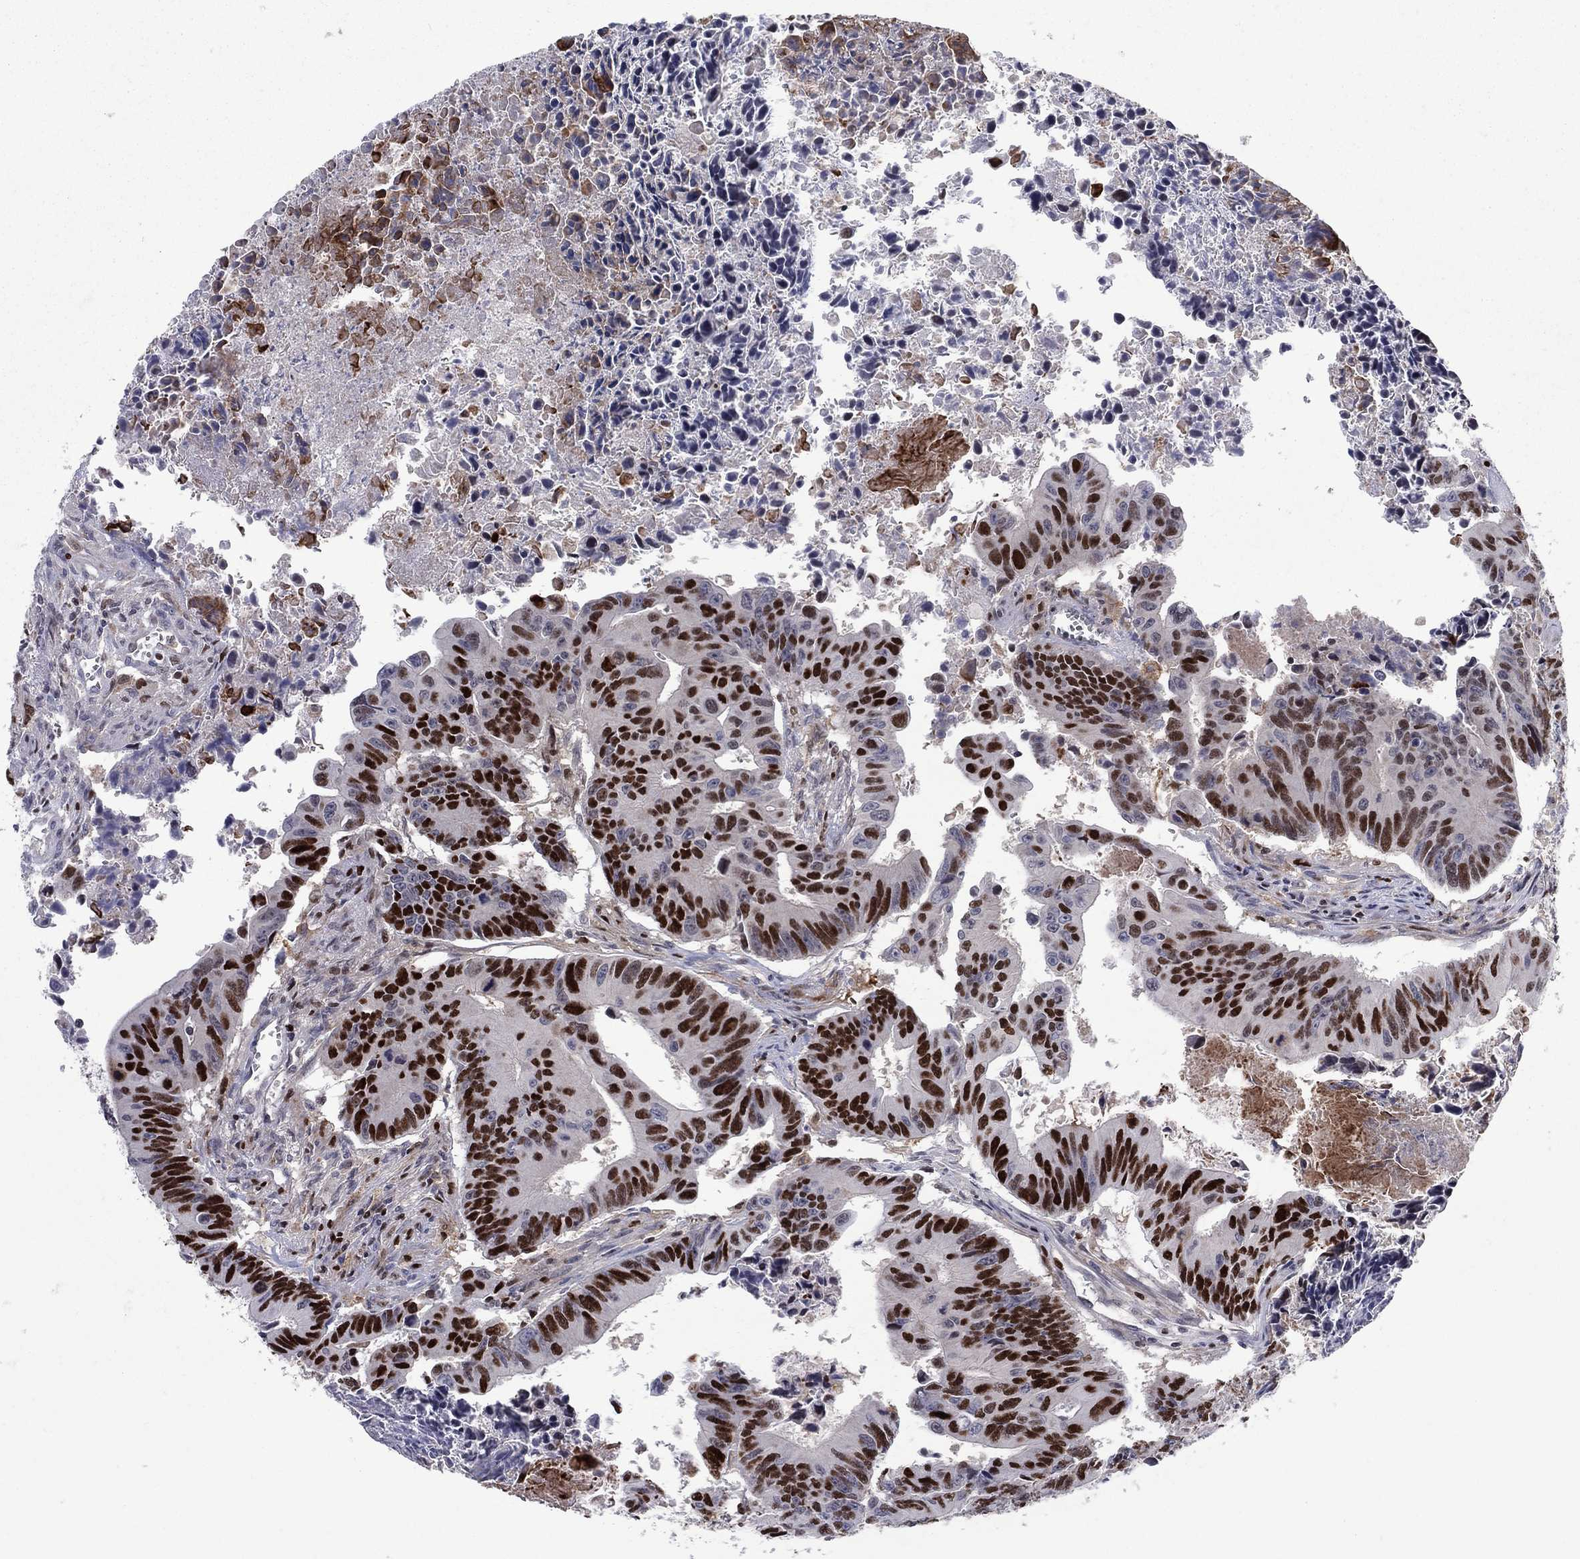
{"staining": {"intensity": "strong", "quantity": ">75%", "location": "nuclear"}, "tissue": "colorectal cancer", "cell_type": "Tumor cells", "image_type": "cancer", "snomed": [{"axis": "morphology", "description": "Adenocarcinoma, NOS"}, {"axis": "topography", "description": "Colon"}], "caption": "Immunohistochemistry photomicrograph of human colorectal cancer (adenocarcinoma) stained for a protein (brown), which exhibits high levels of strong nuclear expression in approximately >75% of tumor cells.", "gene": "ZNHIT3", "patient": {"sex": "female", "age": 87}}